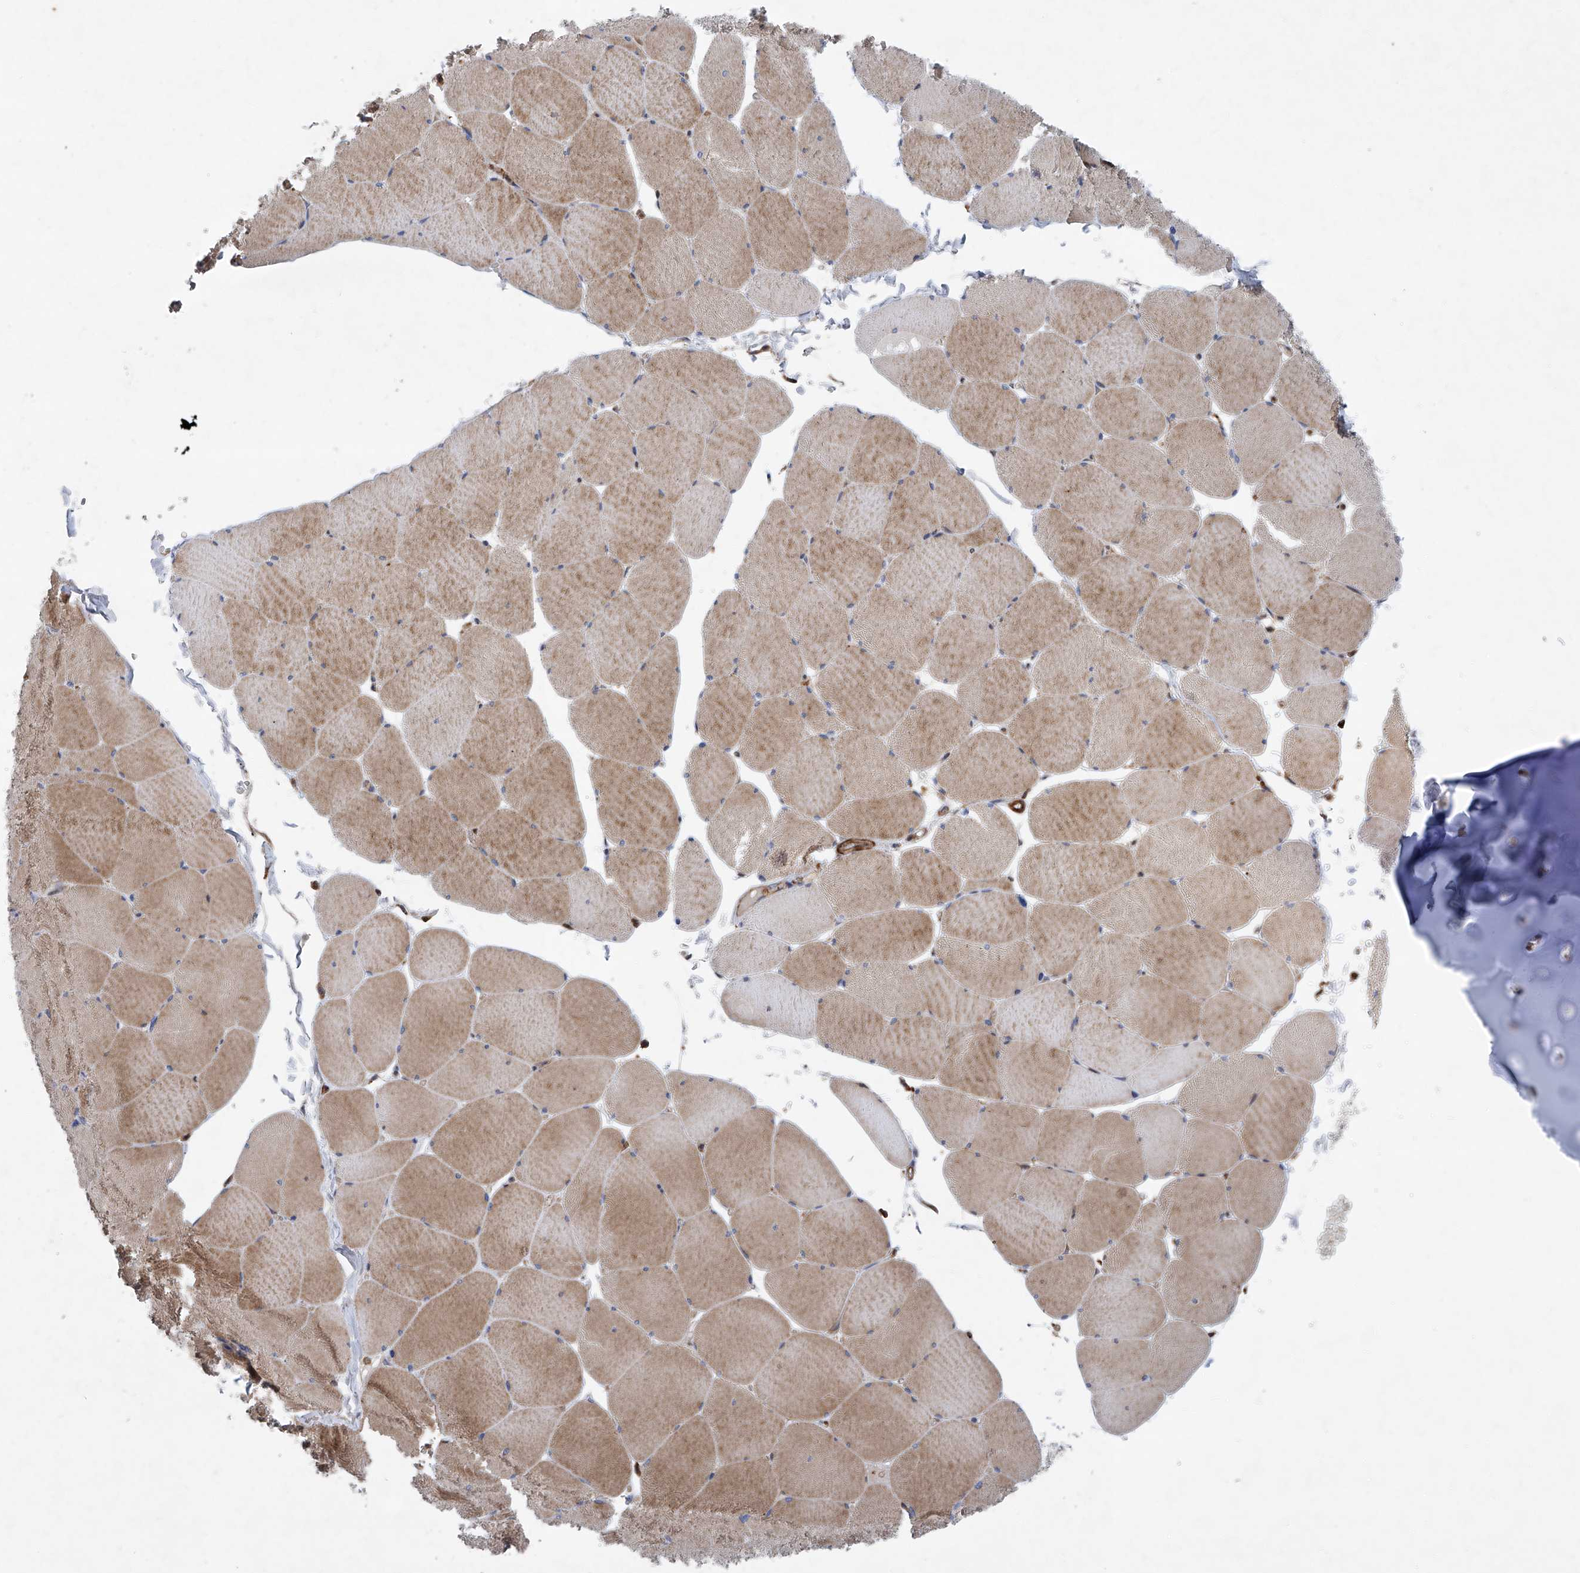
{"staining": {"intensity": "moderate", "quantity": ">75%", "location": "cytoplasmic/membranous"}, "tissue": "skeletal muscle", "cell_type": "Myocytes", "image_type": "normal", "snomed": [{"axis": "morphology", "description": "Normal tissue, NOS"}, {"axis": "topography", "description": "Skeletal muscle"}, {"axis": "topography", "description": "Head-Neck"}], "caption": "Protein positivity by immunohistochemistry exhibits moderate cytoplasmic/membranous staining in about >75% of myocytes in unremarkable skeletal muscle.", "gene": "NT5C3A", "patient": {"sex": "male", "age": 66}}